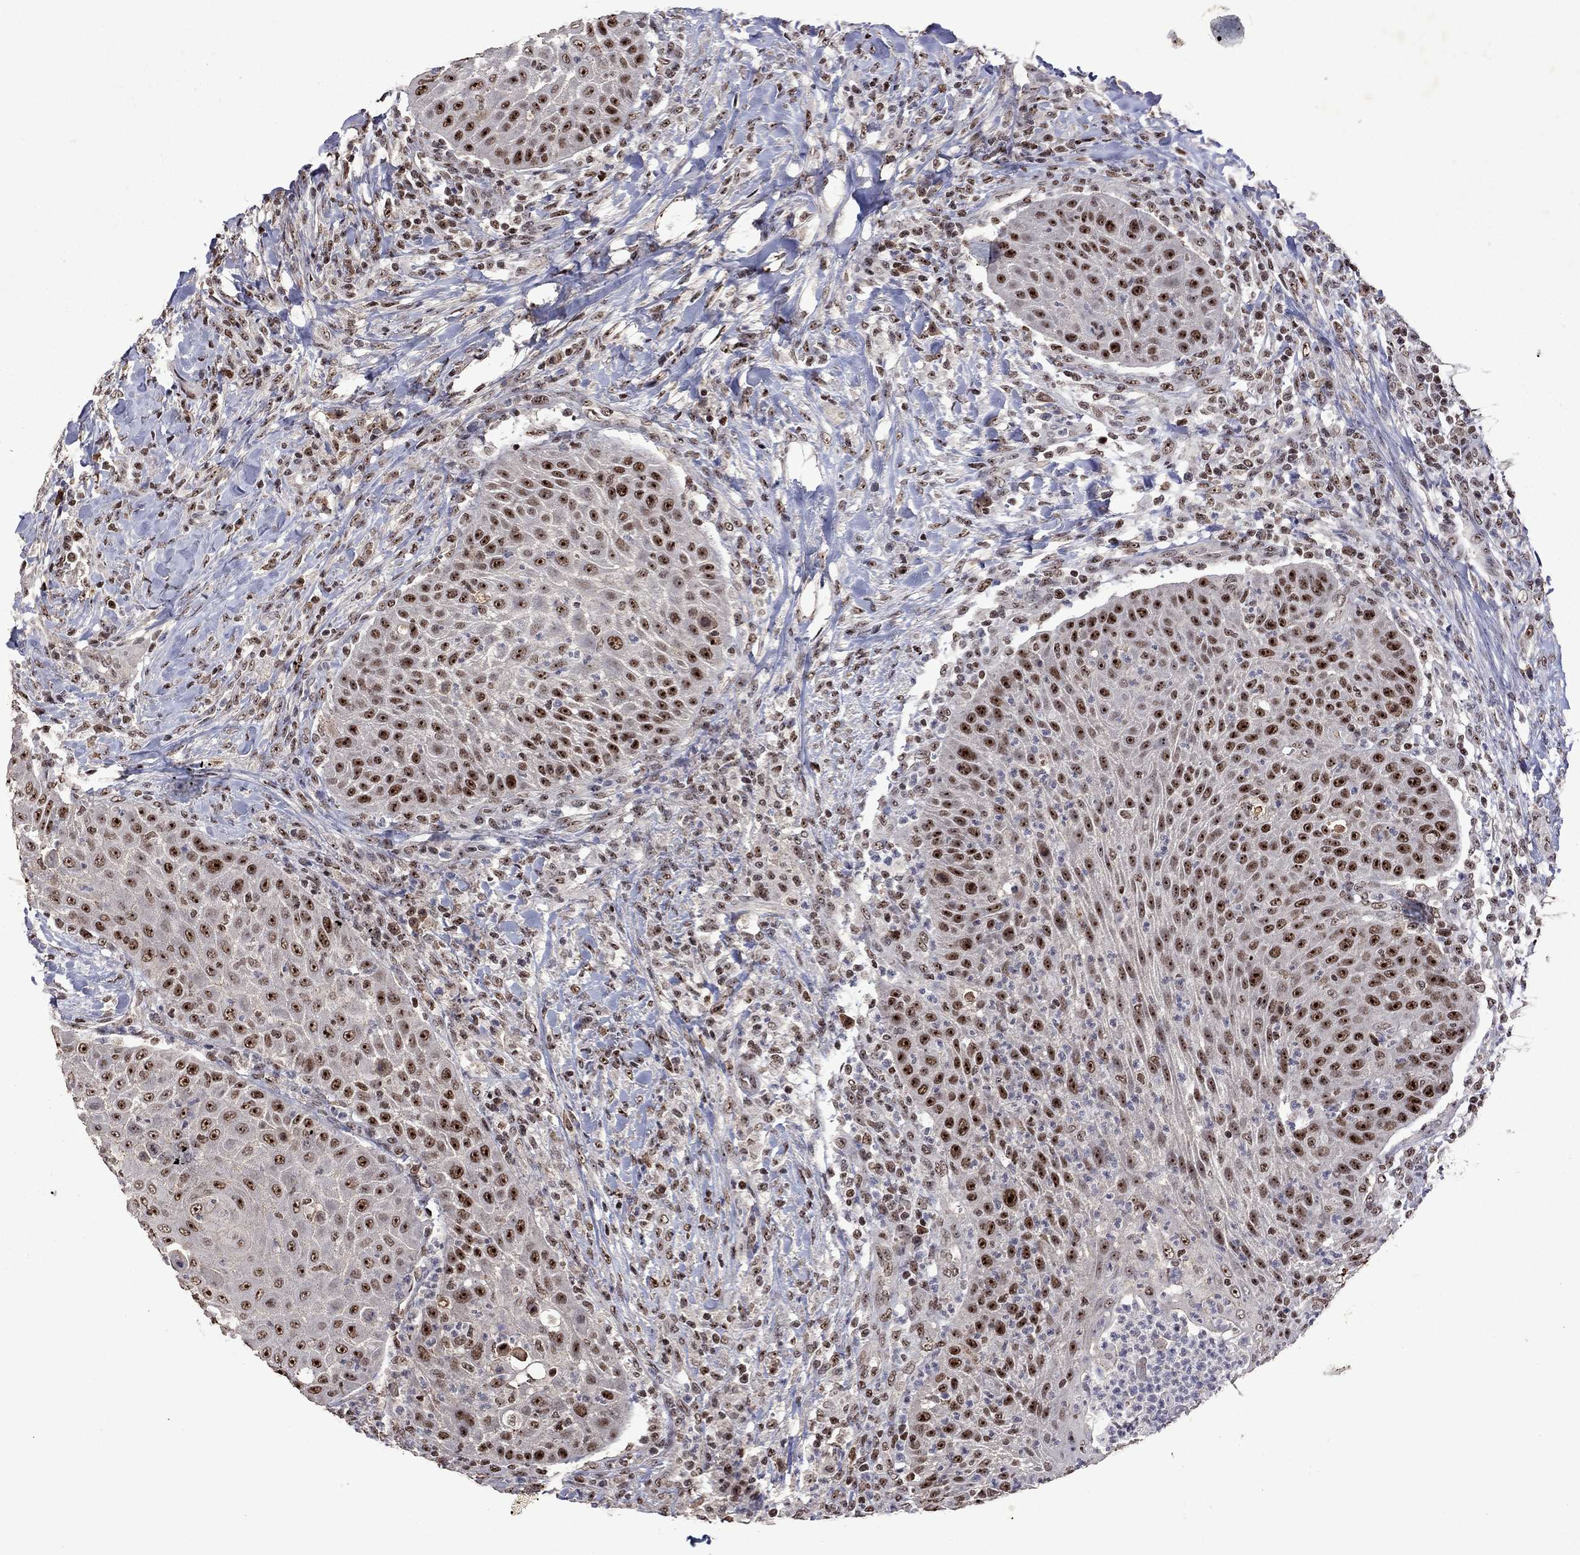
{"staining": {"intensity": "strong", "quantity": ">75%", "location": "nuclear"}, "tissue": "head and neck cancer", "cell_type": "Tumor cells", "image_type": "cancer", "snomed": [{"axis": "morphology", "description": "Squamous cell carcinoma, NOS"}, {"axis": "topography", "description": "Head-Neck"}], "caption": "Brown immunohistochemical staining in head and neck squamous cell carcinoma demonstrates strong nuclear positivity in approximately >75% of tumor cells. (IHC, brightfield microscopy, high magnification).", "gene": "SPOUT1", "patient": {"sex": "male", "age": 69}}